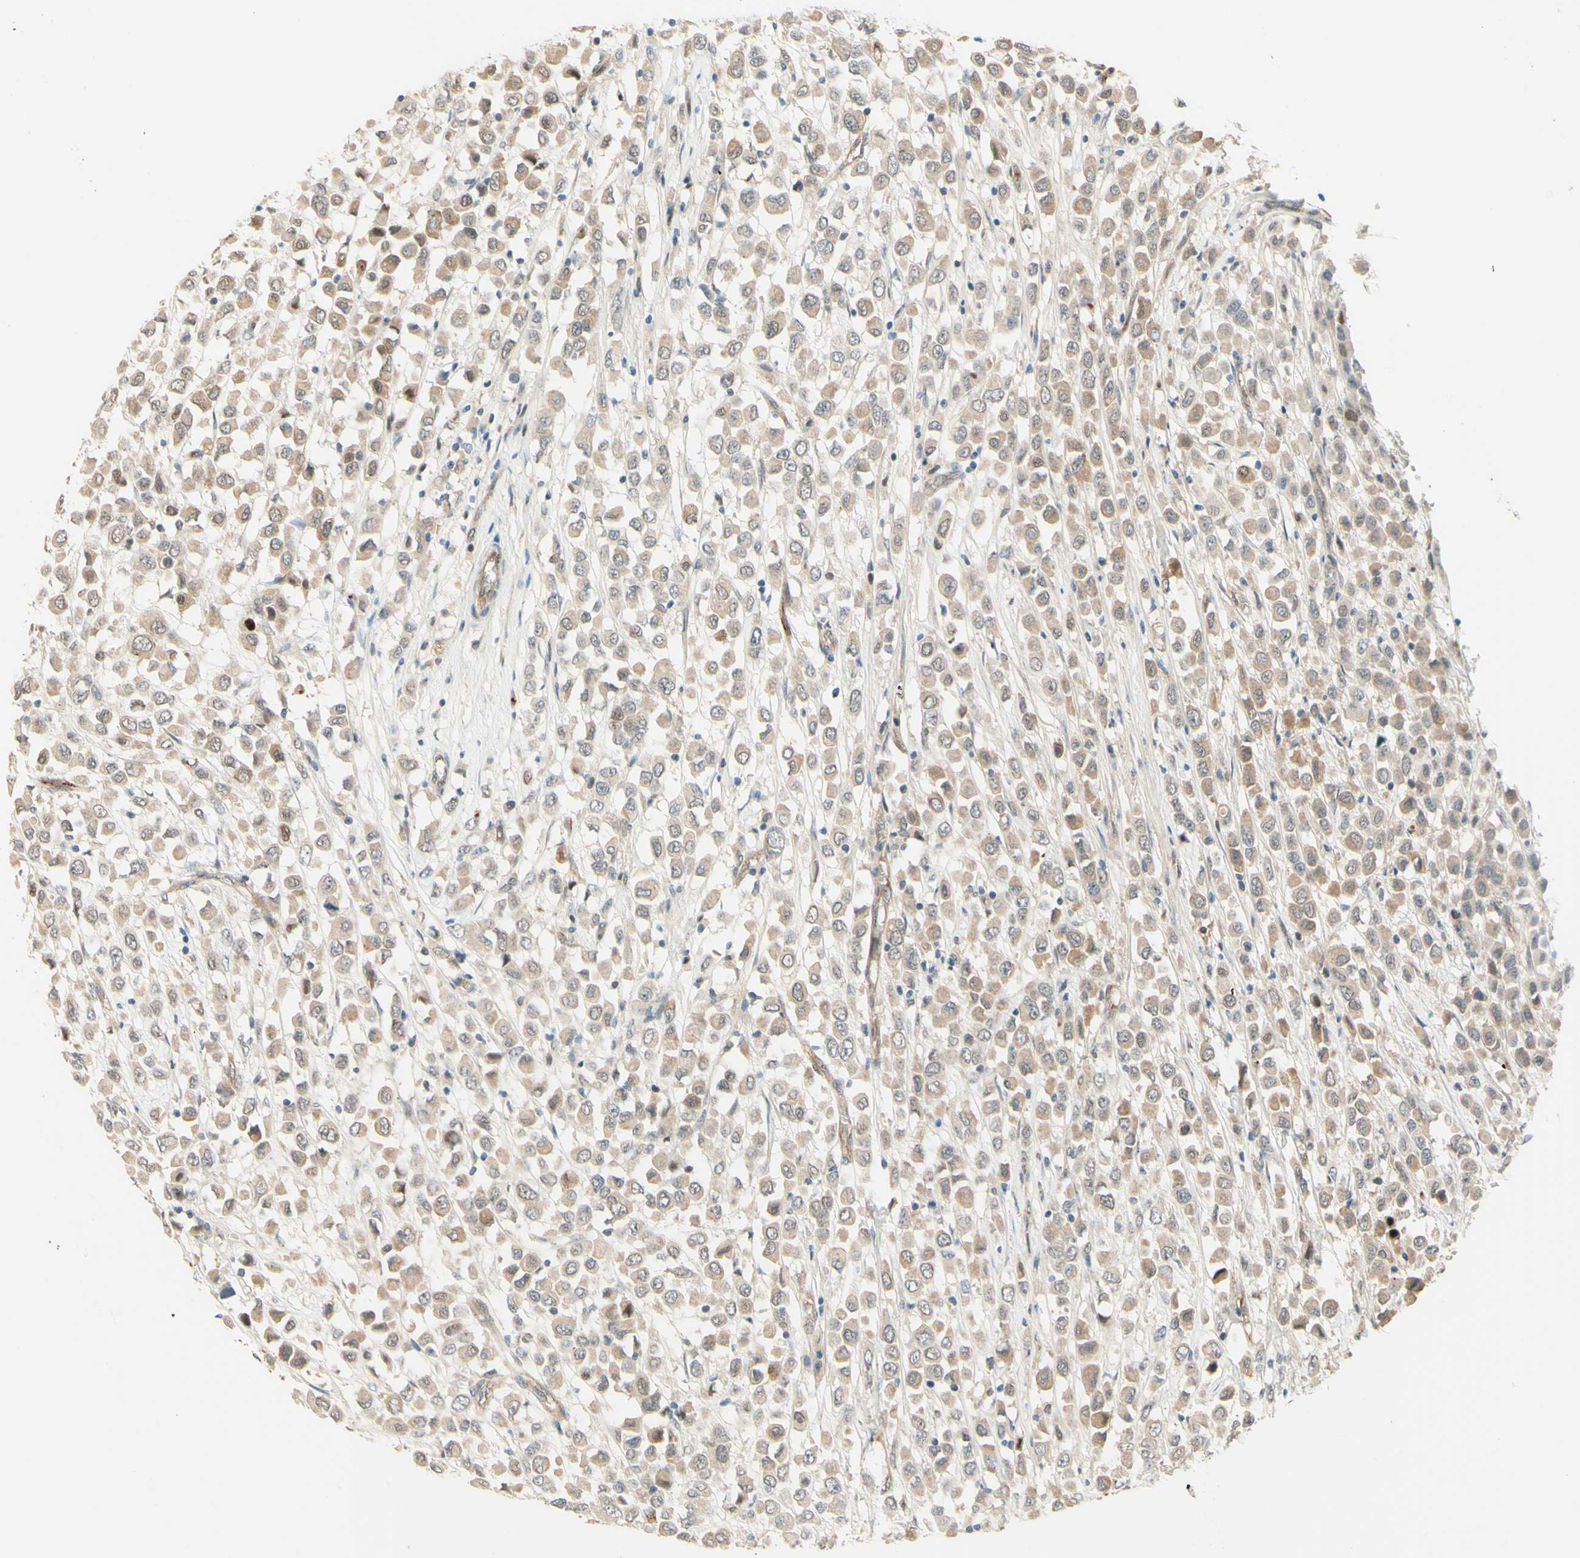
{"staining": {"intensity": "moderate", "quantity": "25%-75%", "location": "cytoplasmic/membranous"}, "tissue": "breast cancer", "cell_type": "Tumor cells", "image_type": "cancer", "snomed": [{"axis": "morphology", "description": "Duct carcinoma"}, {"axis": "topography", "description": "Breast"}], "caption": "Breast cancer (invasive ductal carcinoma) tissue shows moderate cytoplasmic/membranous staining in about 25%-75% of tumor cells (IHC, brightfield microscopy, high magnification).", "gene": "ANGPT2", "patient": {"sex": "female", "age": 61}}